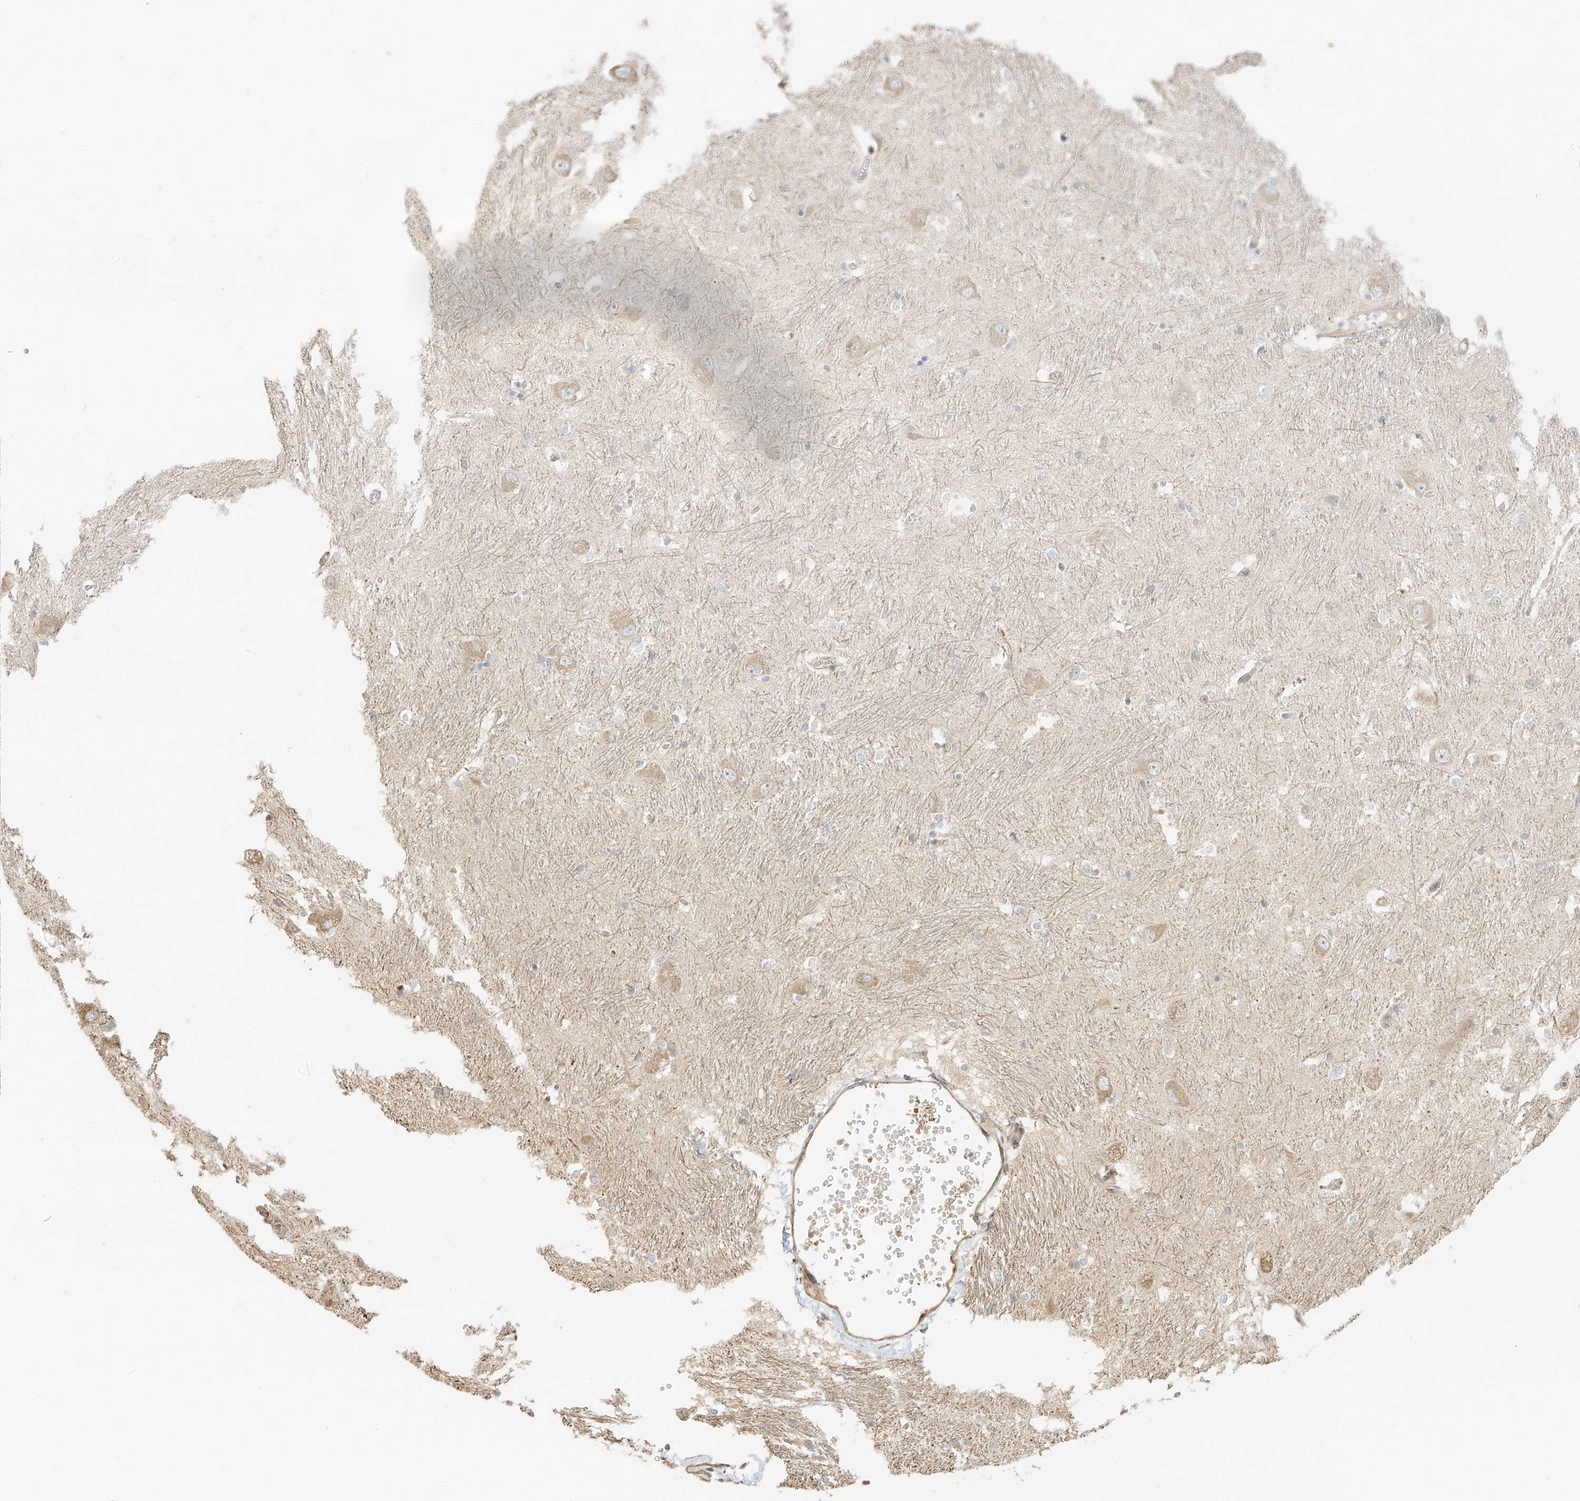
{"staining": {"intensity": "negative", "quantity": "none", "location": "none"}, "tissue": "caudate", "cell_type": "Glial cells", "image_type": "normal", "snomed": [{"axis": "morphology", "description": "Normal tissue, NOS"}, {"axis": "topography", "description": "Lateral ventricle wall"}], "caption": "Photomicrograph shows no significant protein expression in glial cells of benign caudate. (Stains: DAB (3,3'-diaminobenzidine) immunohistochemistry with hematoxylin counter stain, Microscopy: brightfield microscopy at high magnification).", "gene": "UPK1B", "patient": {"sex": "male", "age": 37}}